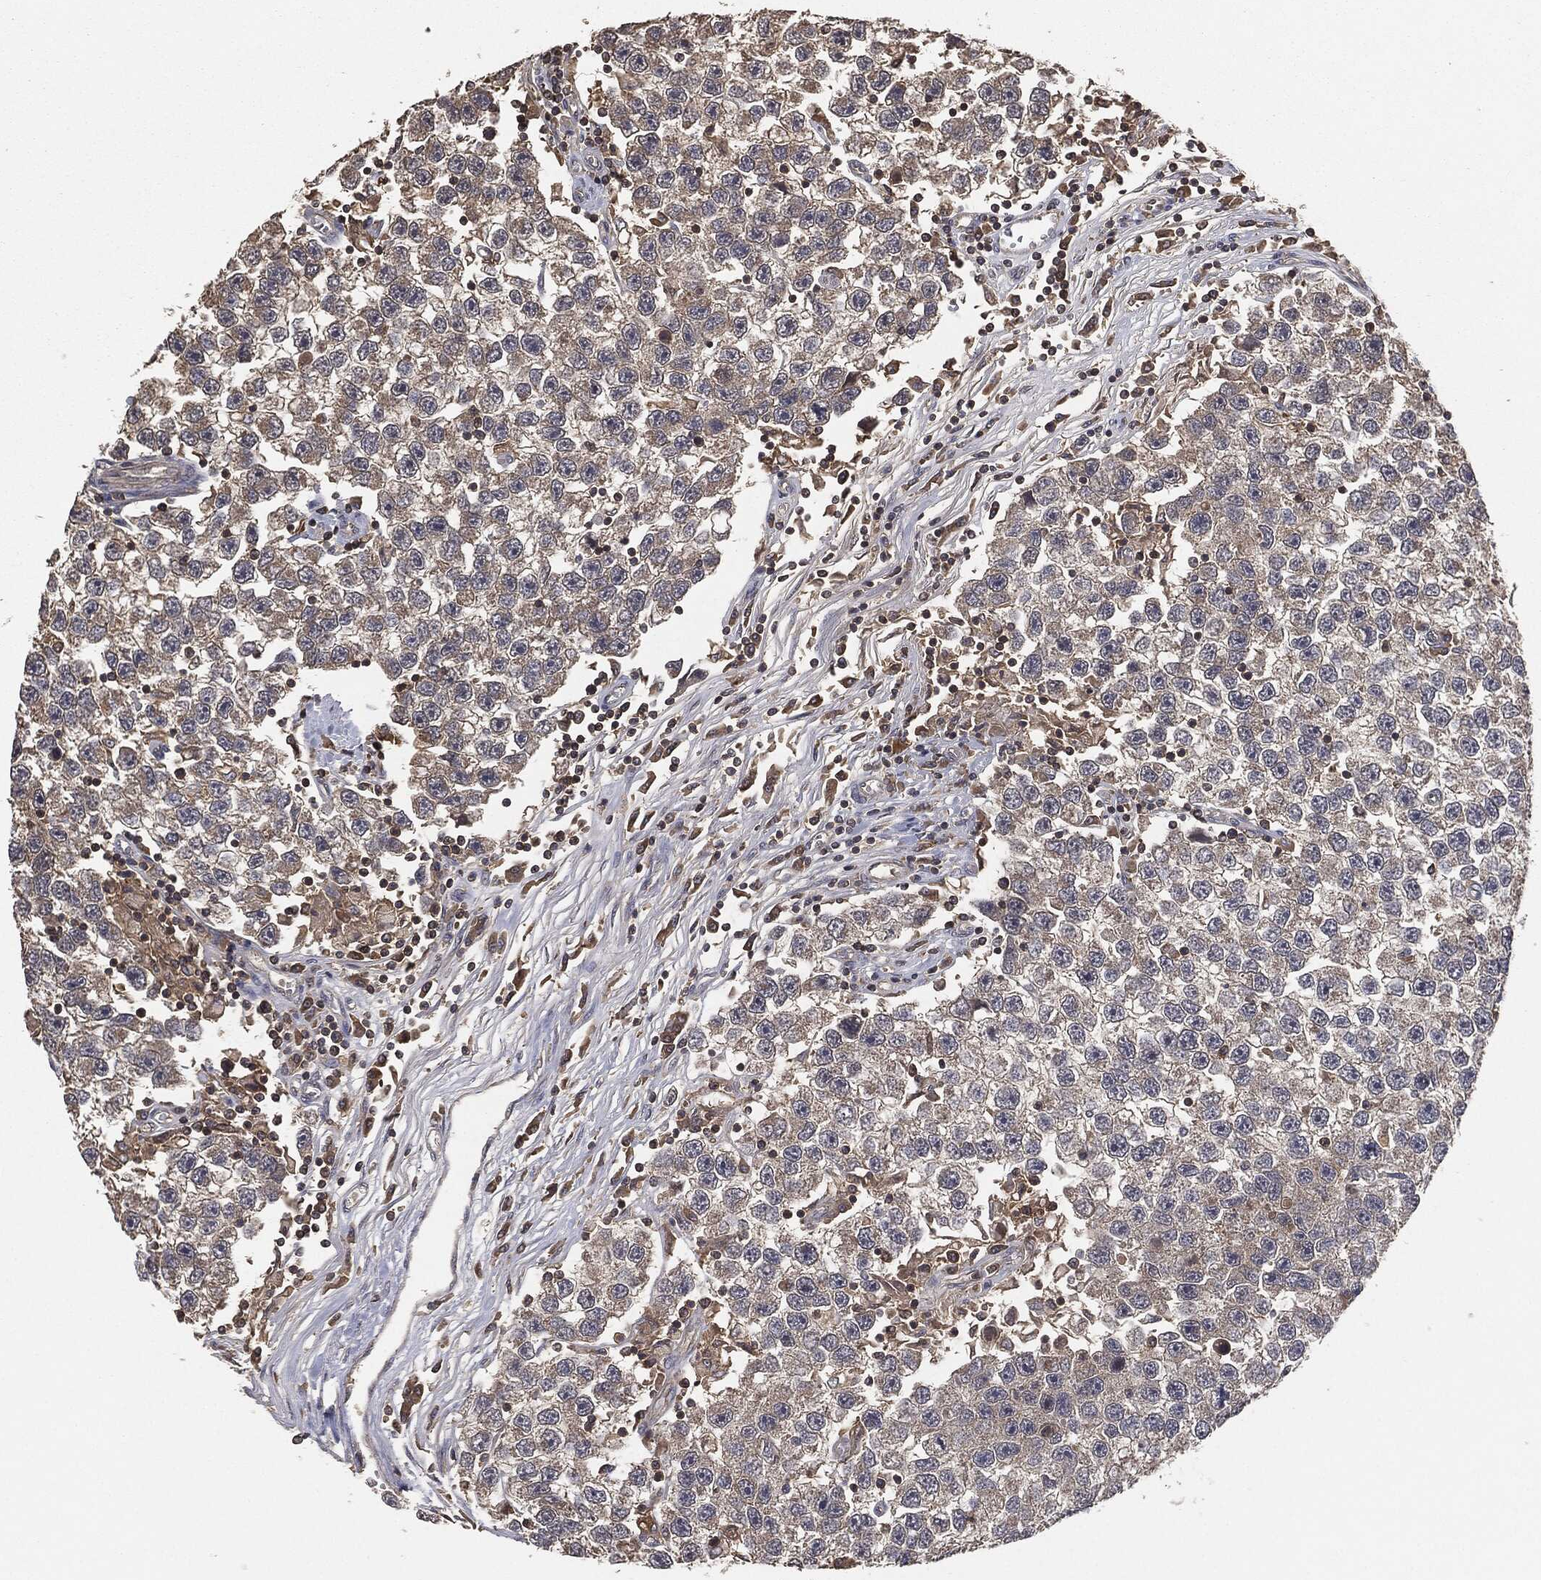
{"staining": {"intensity": "negative", "quantity": "none", "location": "none"}, "tissue": "testis cancer", "cell_type": "Tumor cells", "image_type": "cancer", "snomed": [{"axis": "morphology", "description": "Seminoma, NOS"}, {"axis": "topography", "description": "Testis"}], "caption": "Tumor cells are negative for brown protein staining in seminoma (testis).", "gene": "ERBIN", "patient": {"sex": "male", "age": 26}}